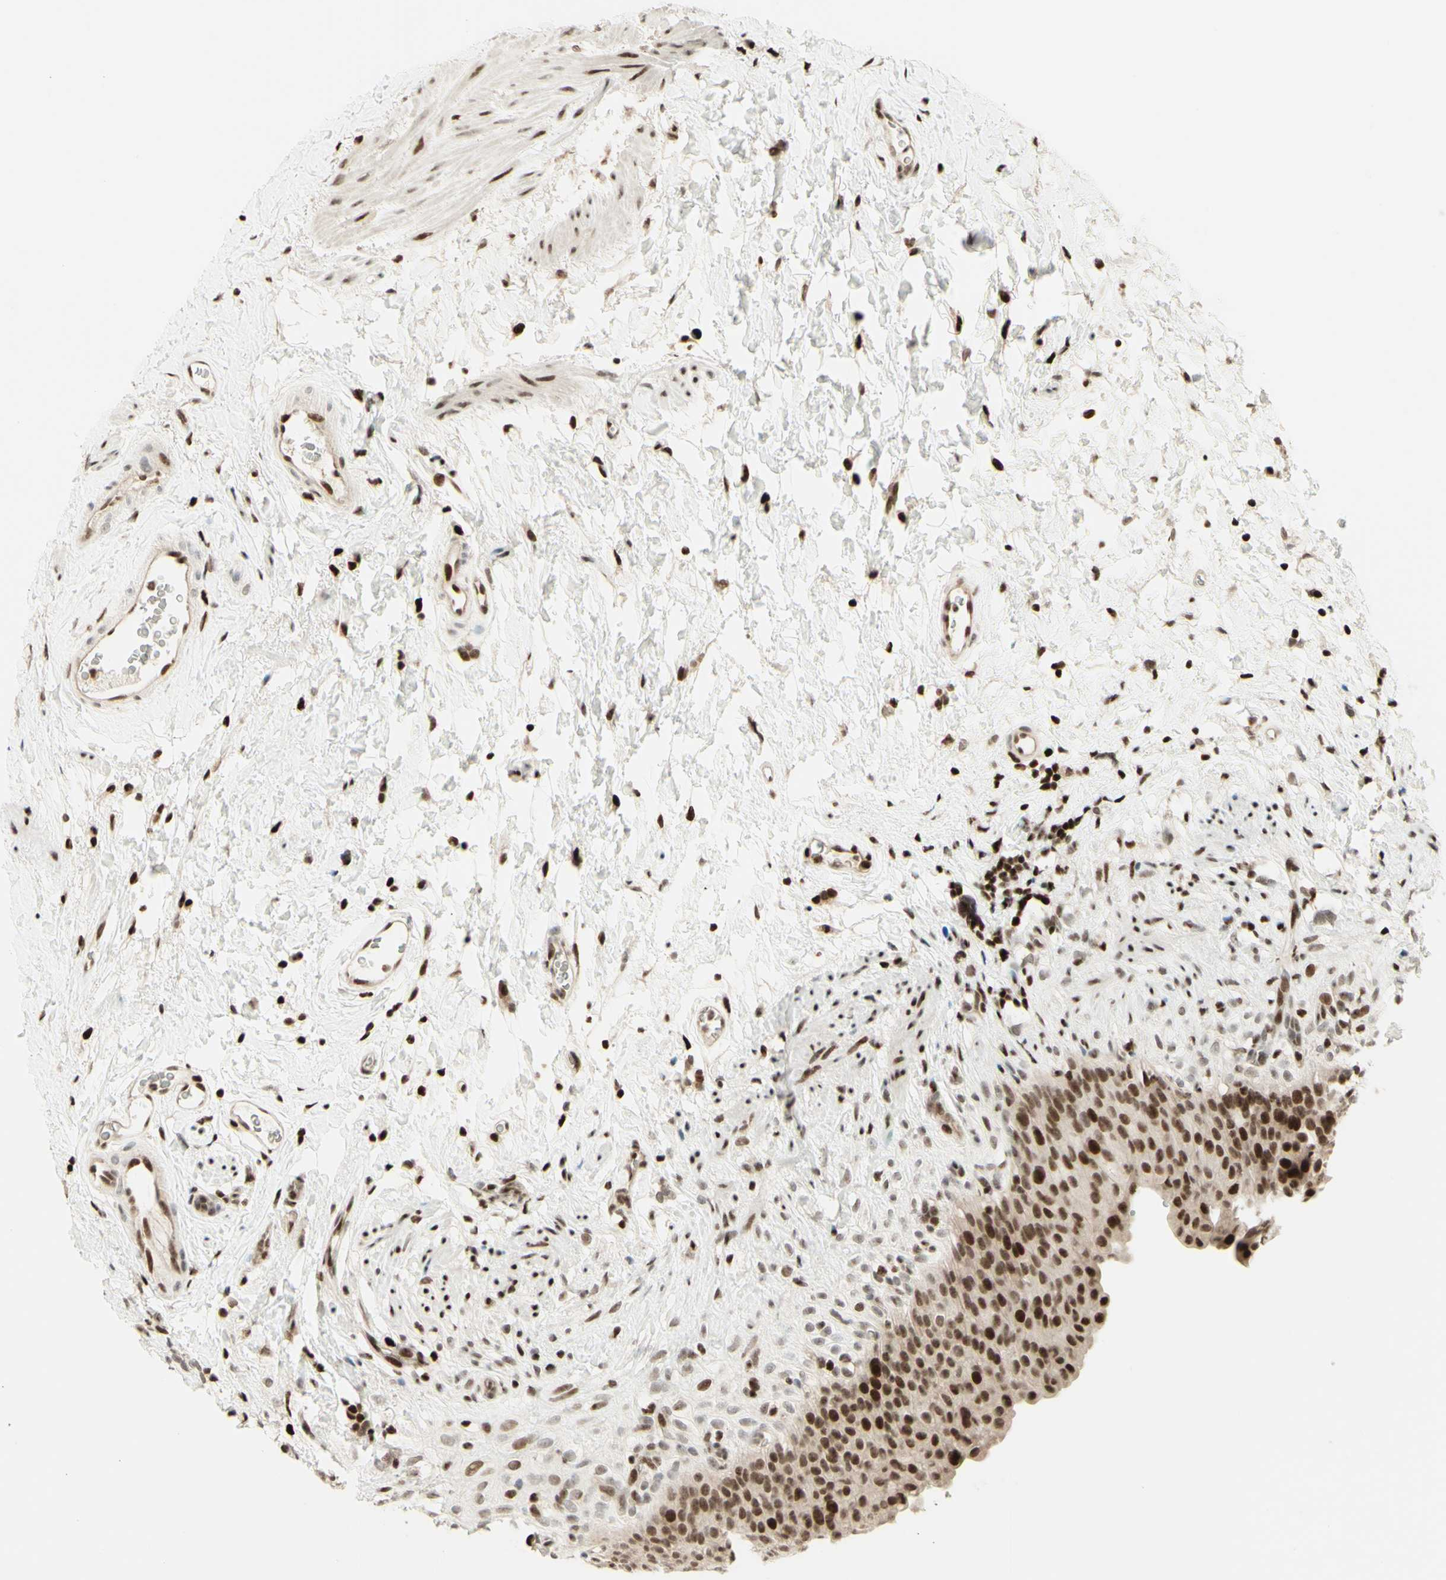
{"staining": {"intensity": "strong", "quantity": ">75%", "location": "cytoplasmic/membranous,nuclear"}, "tissue": "urinary bladder", "cell_type": "Urothelial cells", "image_type": "normal", "snomed": [{"axis": "morphology", "description": "Normal tissue, NOS"}, {"axis": "topography", "description": "Urinary bladder"}], "caption": "Protein staining of benign urinary bladder shows strong cytoplasmic/membranous,nuclear staining in approximately >75% of urothelial cells.", "gene": "CDKL5", "patient": {"sex": "female", "age": 79}}